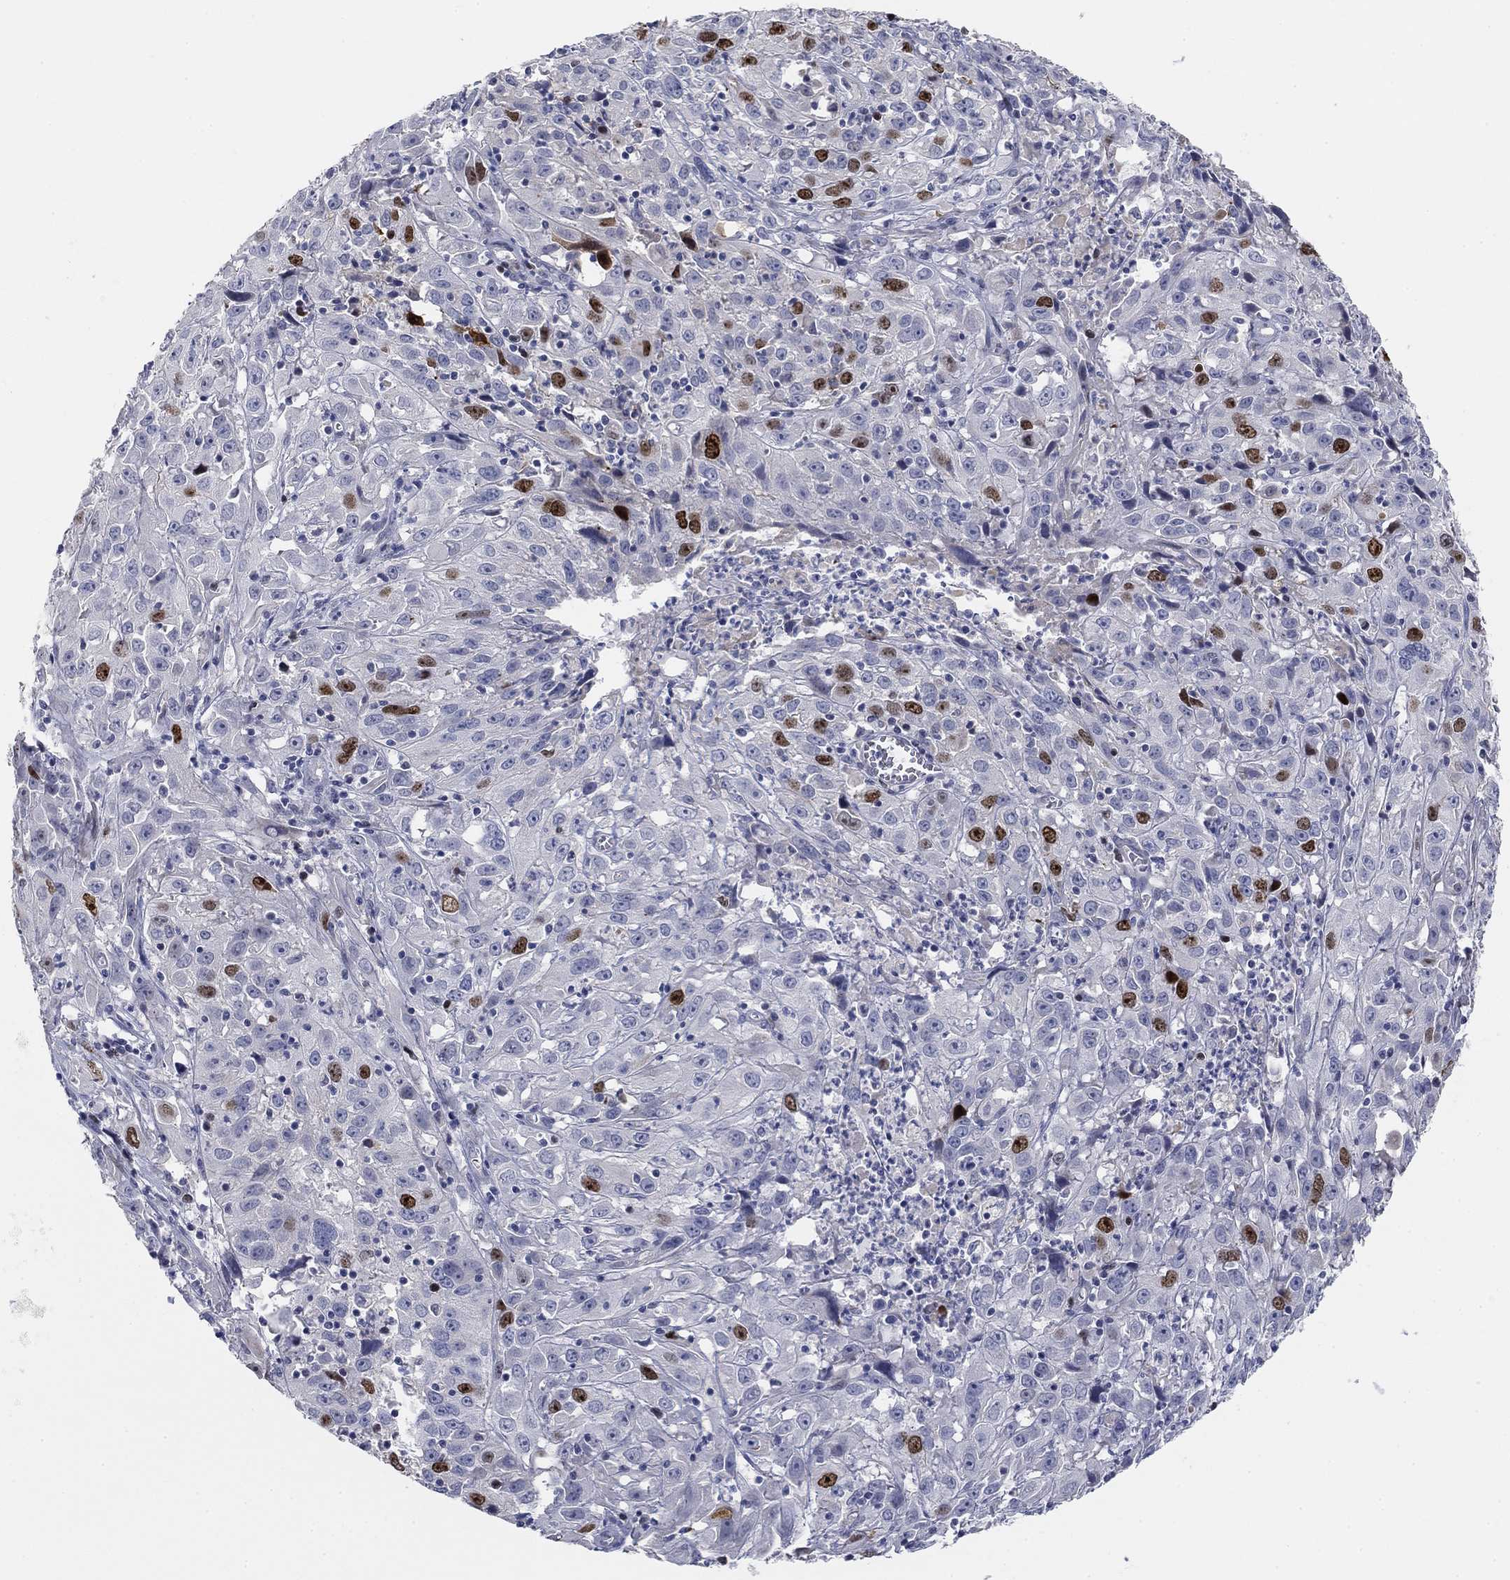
{"staining": {"intensity": "strong", "quantity": "<25%", "location": "nuclear"}, "tissue": "cervical cancer", "cell_type": "Tumor cells", "image_type": "cancer", "snomed": [{"axis": "morphology", "description": "Squamous cell carcinoma, NOS"}, {"axis": "topography", "description": "Cervix"}], "caption": "This image exhibits immunohistochemistry staining of squamous cell carcinoma (cervical), with medium strong nuclear staining in about <25% of tumor cells.", "gene": "PRC1", "patient": {"sex": "female", "age": 32}}